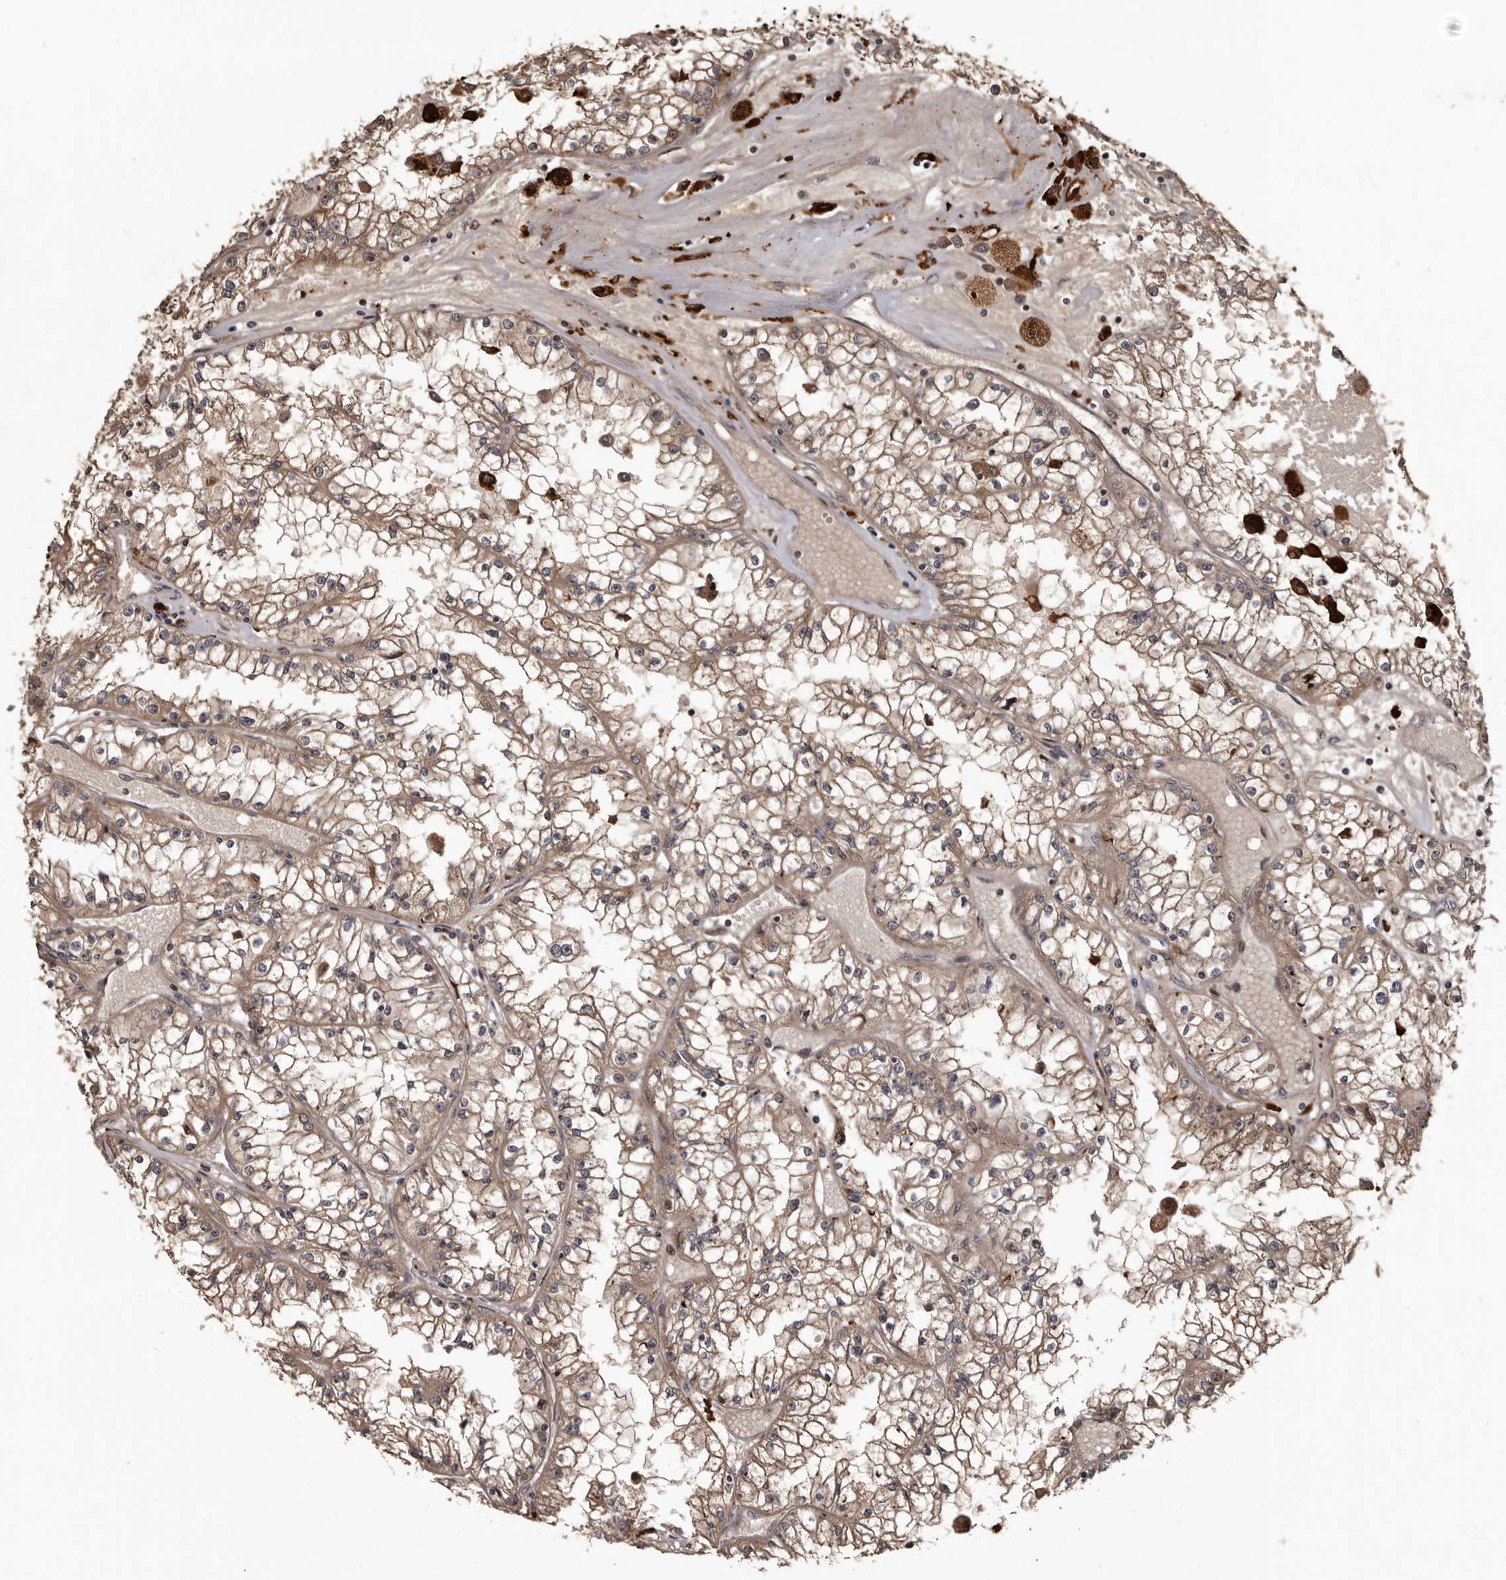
{"staining": {"intensity": "weak", "quantity": ">75%", "location": "cytoplasmic/membranous"}, "tissue": "renal cancer", "cell_type": "Tumor cells", "image_type": "cancer", "snomed": [{"axis": "morphology", "description": "Adenocarcinoma, NOS"}, {"axis": "topography", "description": "Kidney"}], "caption": "The immunohistochemical stain highlights weak cytoplasmic/membranous expression in tumor cells of adenocarcinoma (renal) tissue. Ihc stains the protein in brown and the nuclei are stained blue.", "gene": "SERTAD4", "patient": {"sex": "male", "age": 56}}